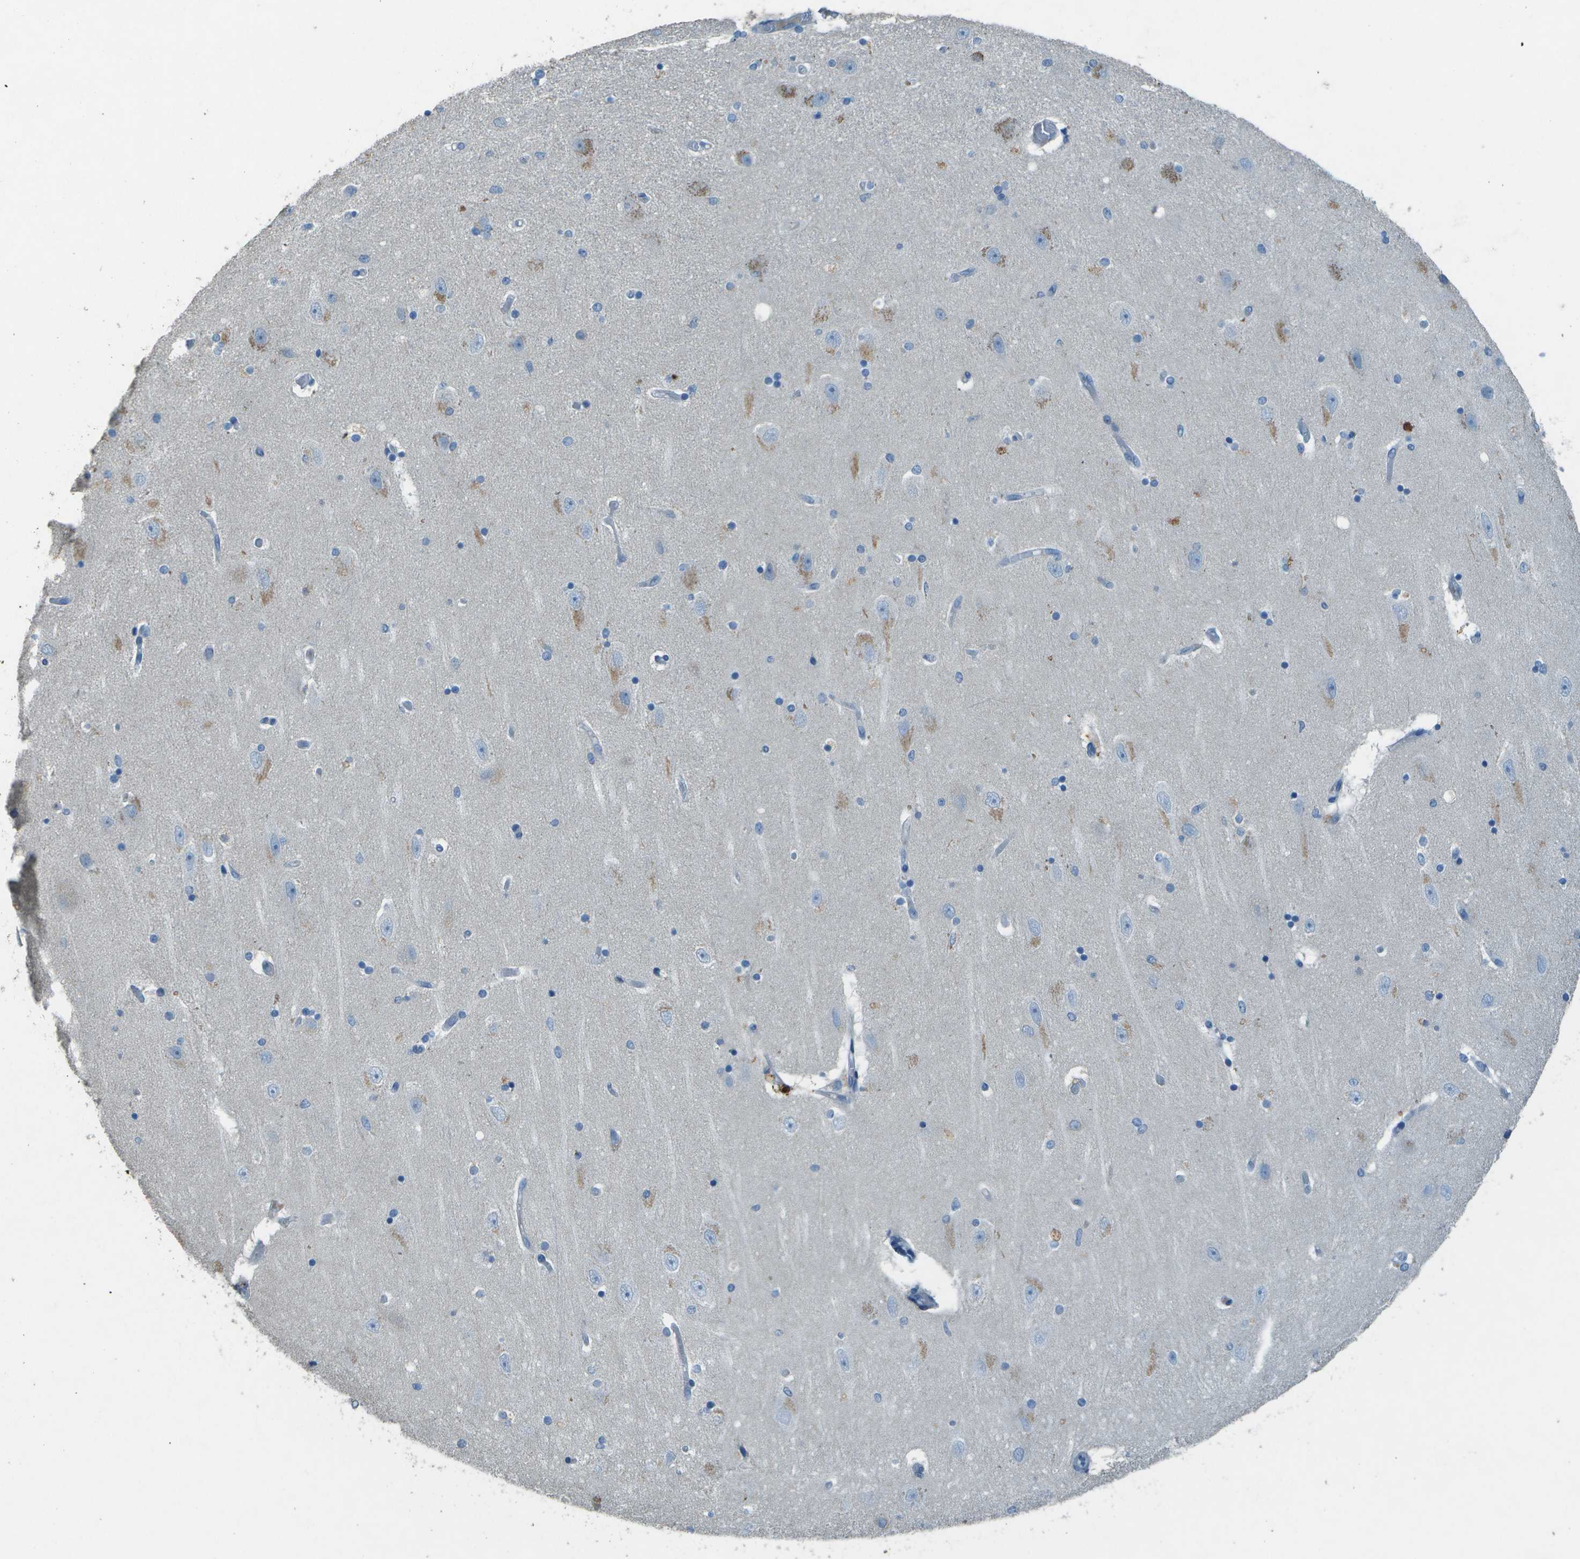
{"staining": {"intensity": "weak", "quantity": "<25%", "location": "cytoplasmic/membranous"}, "tissue": "hippocampus", "cell_type": "Glial cells", "image_type": "normal", "snomed": [{"axis": "morphology", "description": "Normal tissue, NOS"}, {"axis": "topography", "description": "Hippocampus"}], "caption": "A photomicrograph of human hippocampus is negative for staining in glial cells. Brightfield microscopy of immunohistochemistry stained with DAB (3,3'-diaminobenzidine) (brown) and hematoxylin (blue), captured at high magnification.", "gene": "LGI2", "patient": {"sex": "female", "age": 54}}